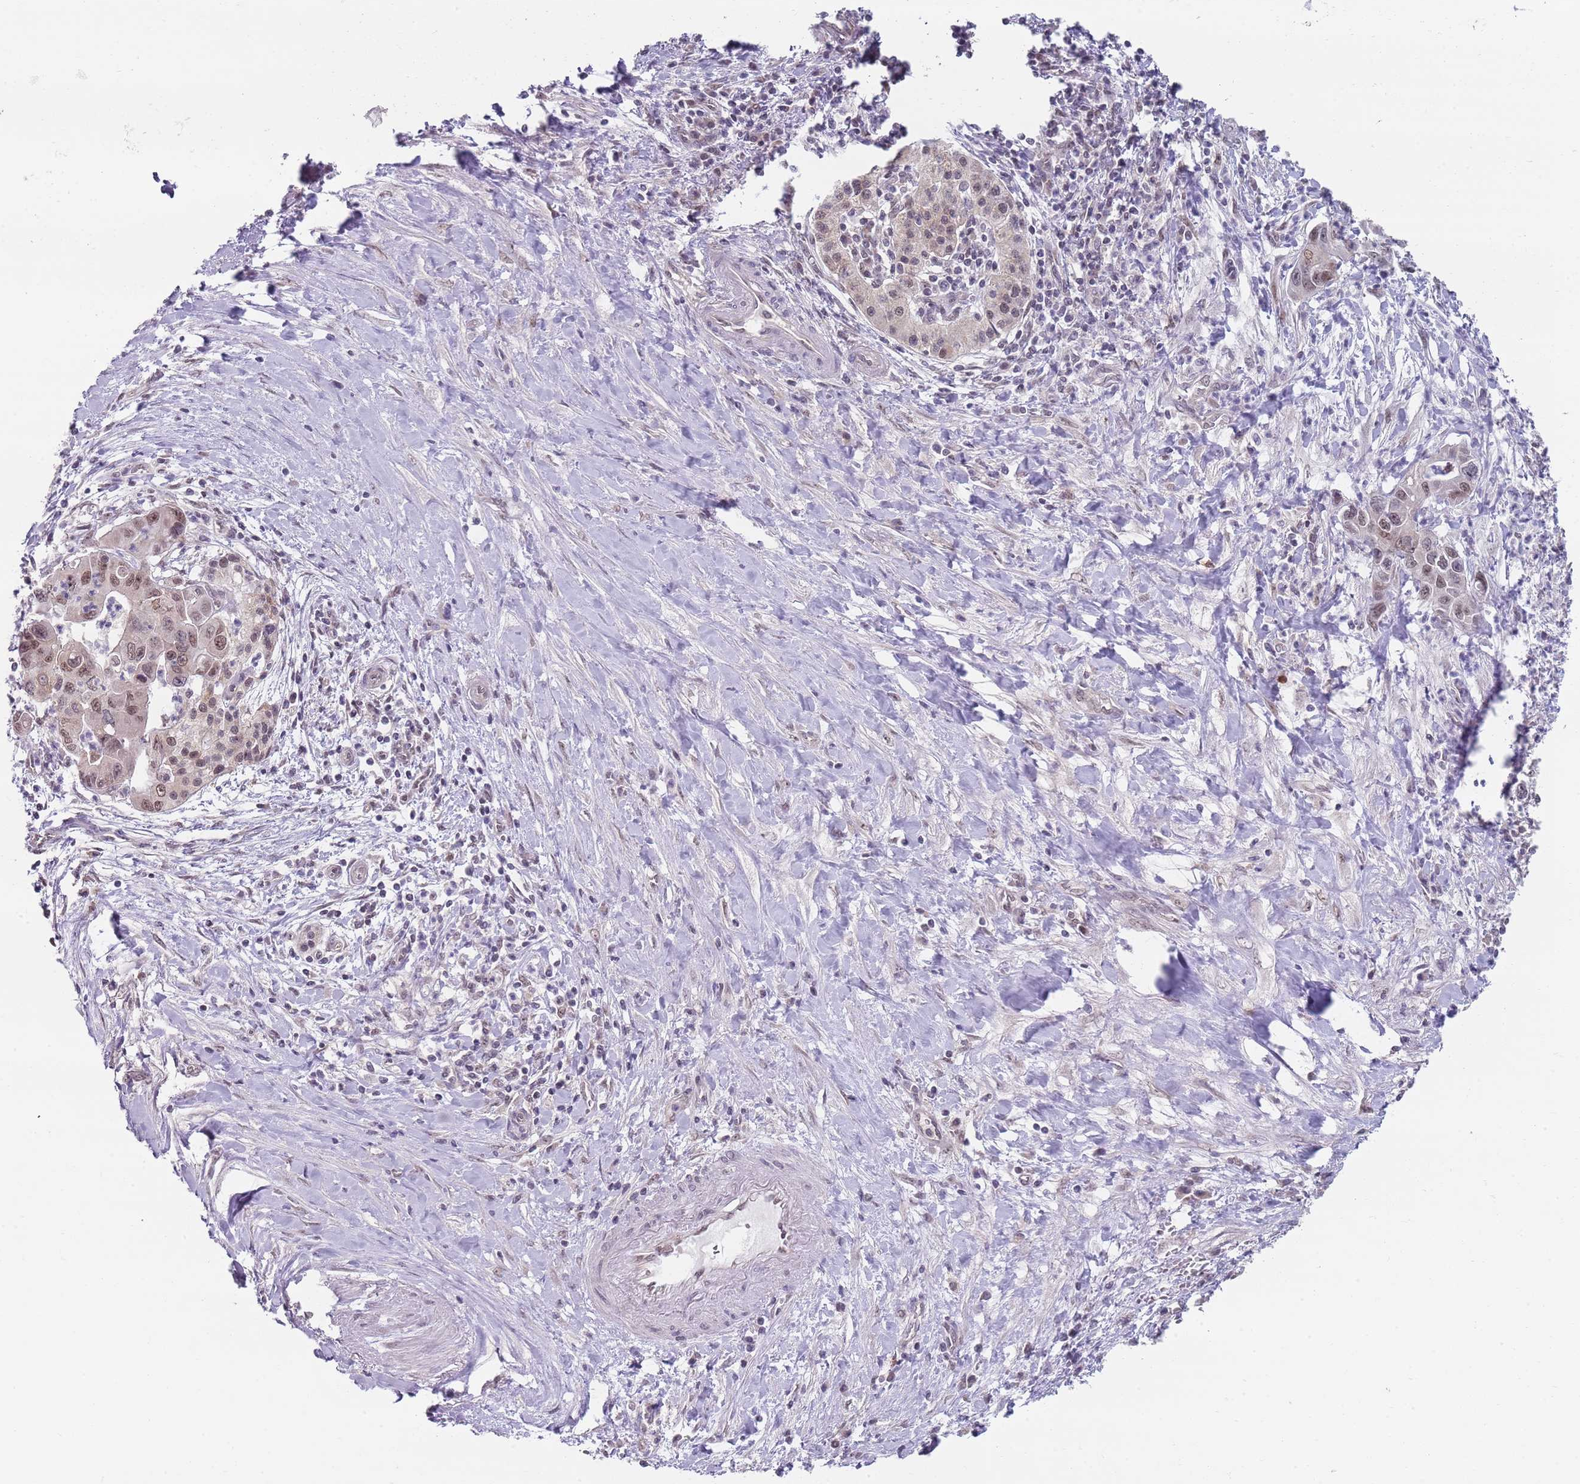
{"staining": {"intensity": "moderate", "quantity": "25%-75%", "location": "nuclear"}, "tissue": "pancreatic cancer", "cell_type": "Tumor cells", "image_type": "cancer", "snomed": [{"axis": "morphology", "description": "Adenocarcinoma, NOS"}, {"axis": "topography", "description": "Pancreas"}], "caption": "Human pancreatic cancer (adenocarcinoma) stained with a protein marker displays moderate staining in tumor cells.", "gene": "SMARCAL1", "patient": {"sex": "male", "age": 73}}